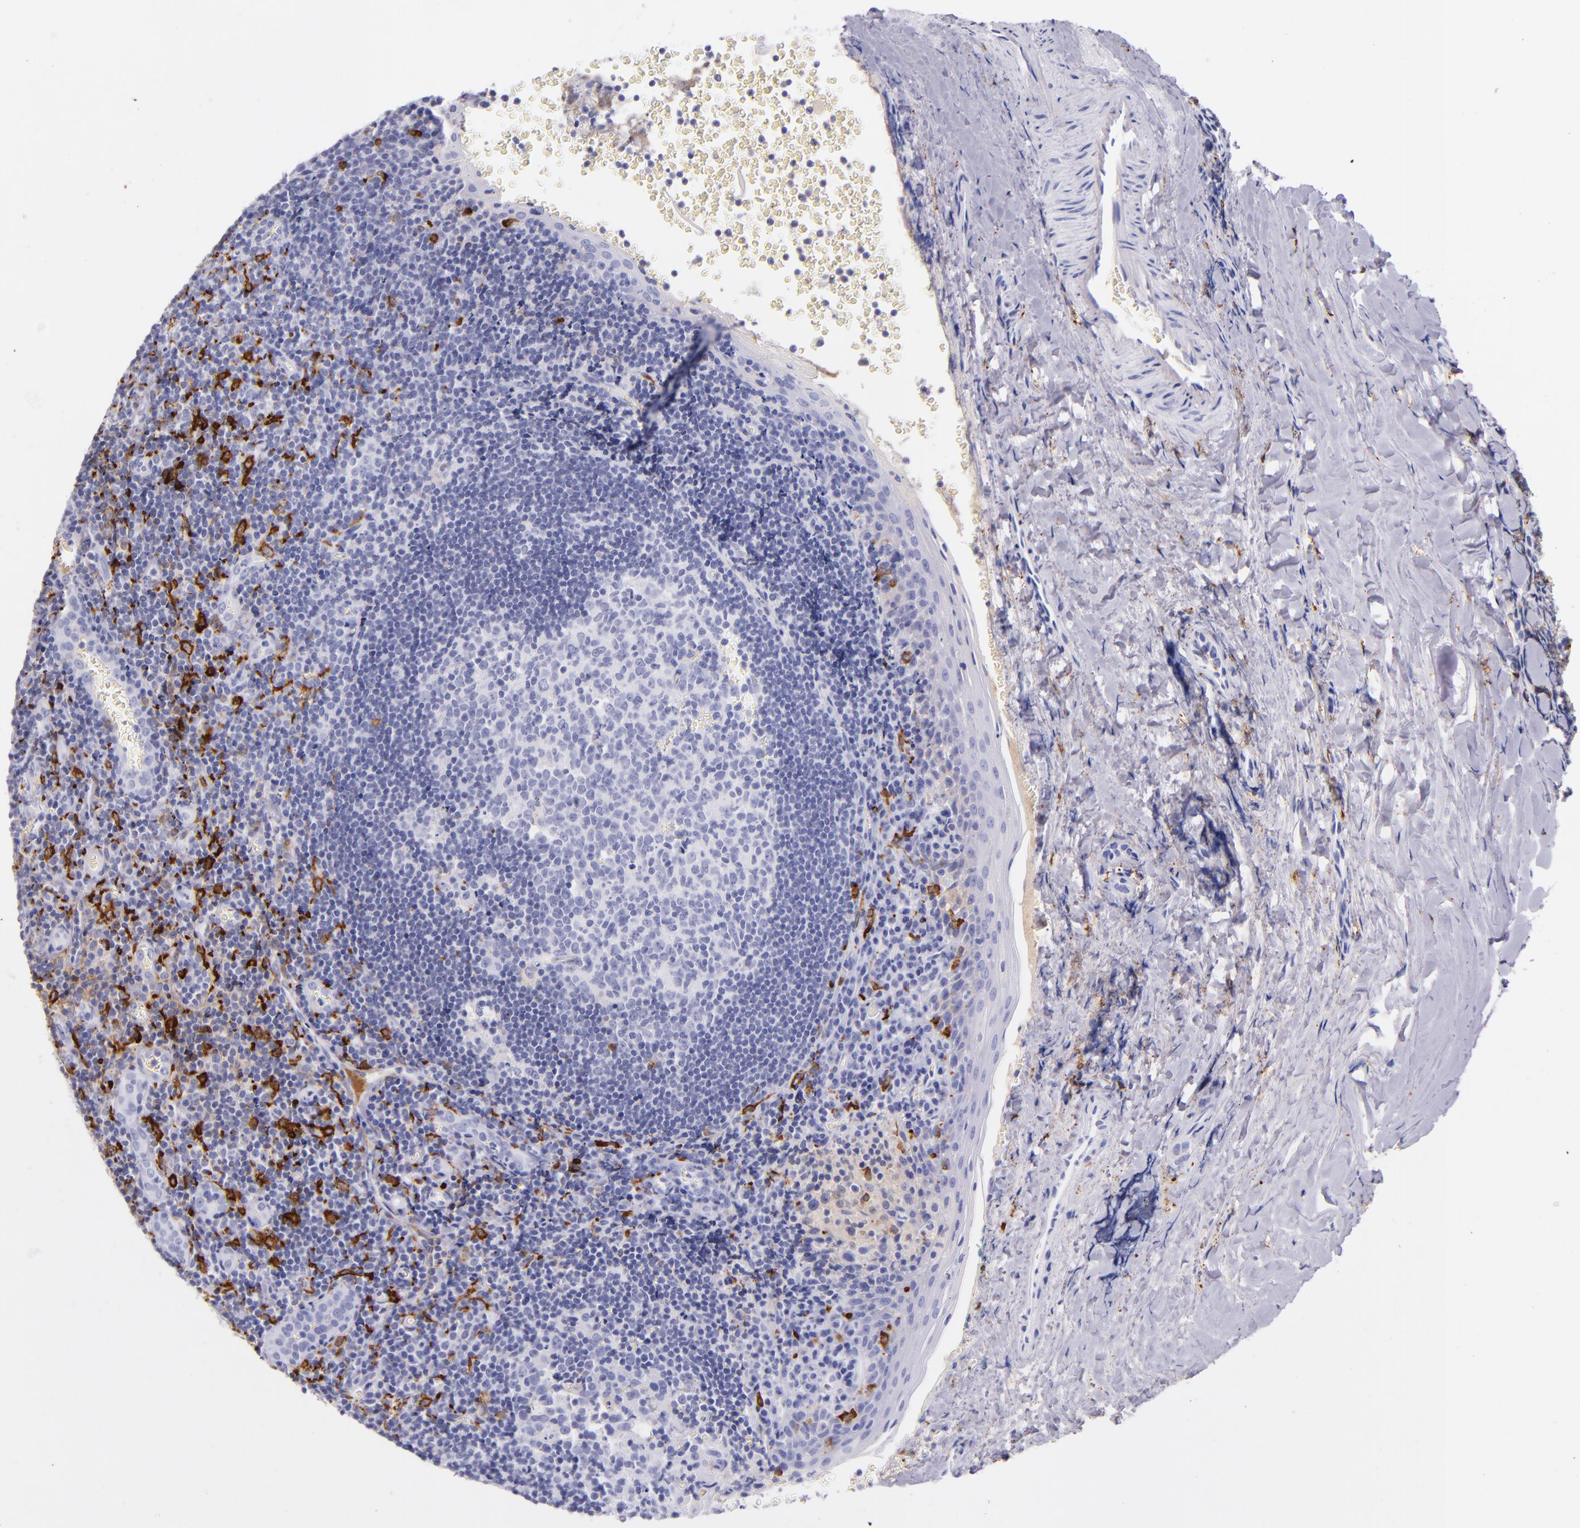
{"staining": {"intensity": "negative", "quantity": "none", "location": "none"}, "tissue": "tonsil", "cell_type": "Germinal center cells", "image_type": "normal", "snomed": [{"axis": "morphology", "description": "Normal tissue, NOS"}, {"axis": "topography", "description": "Tonsil"}], "caption": "This is an immunohistochemistry (IHC) micrograph of unremarkable human tonsil. There is no expression in germinal center cells.", "gene": "CD163", "patient": {"sex": "male", "age": 20}}